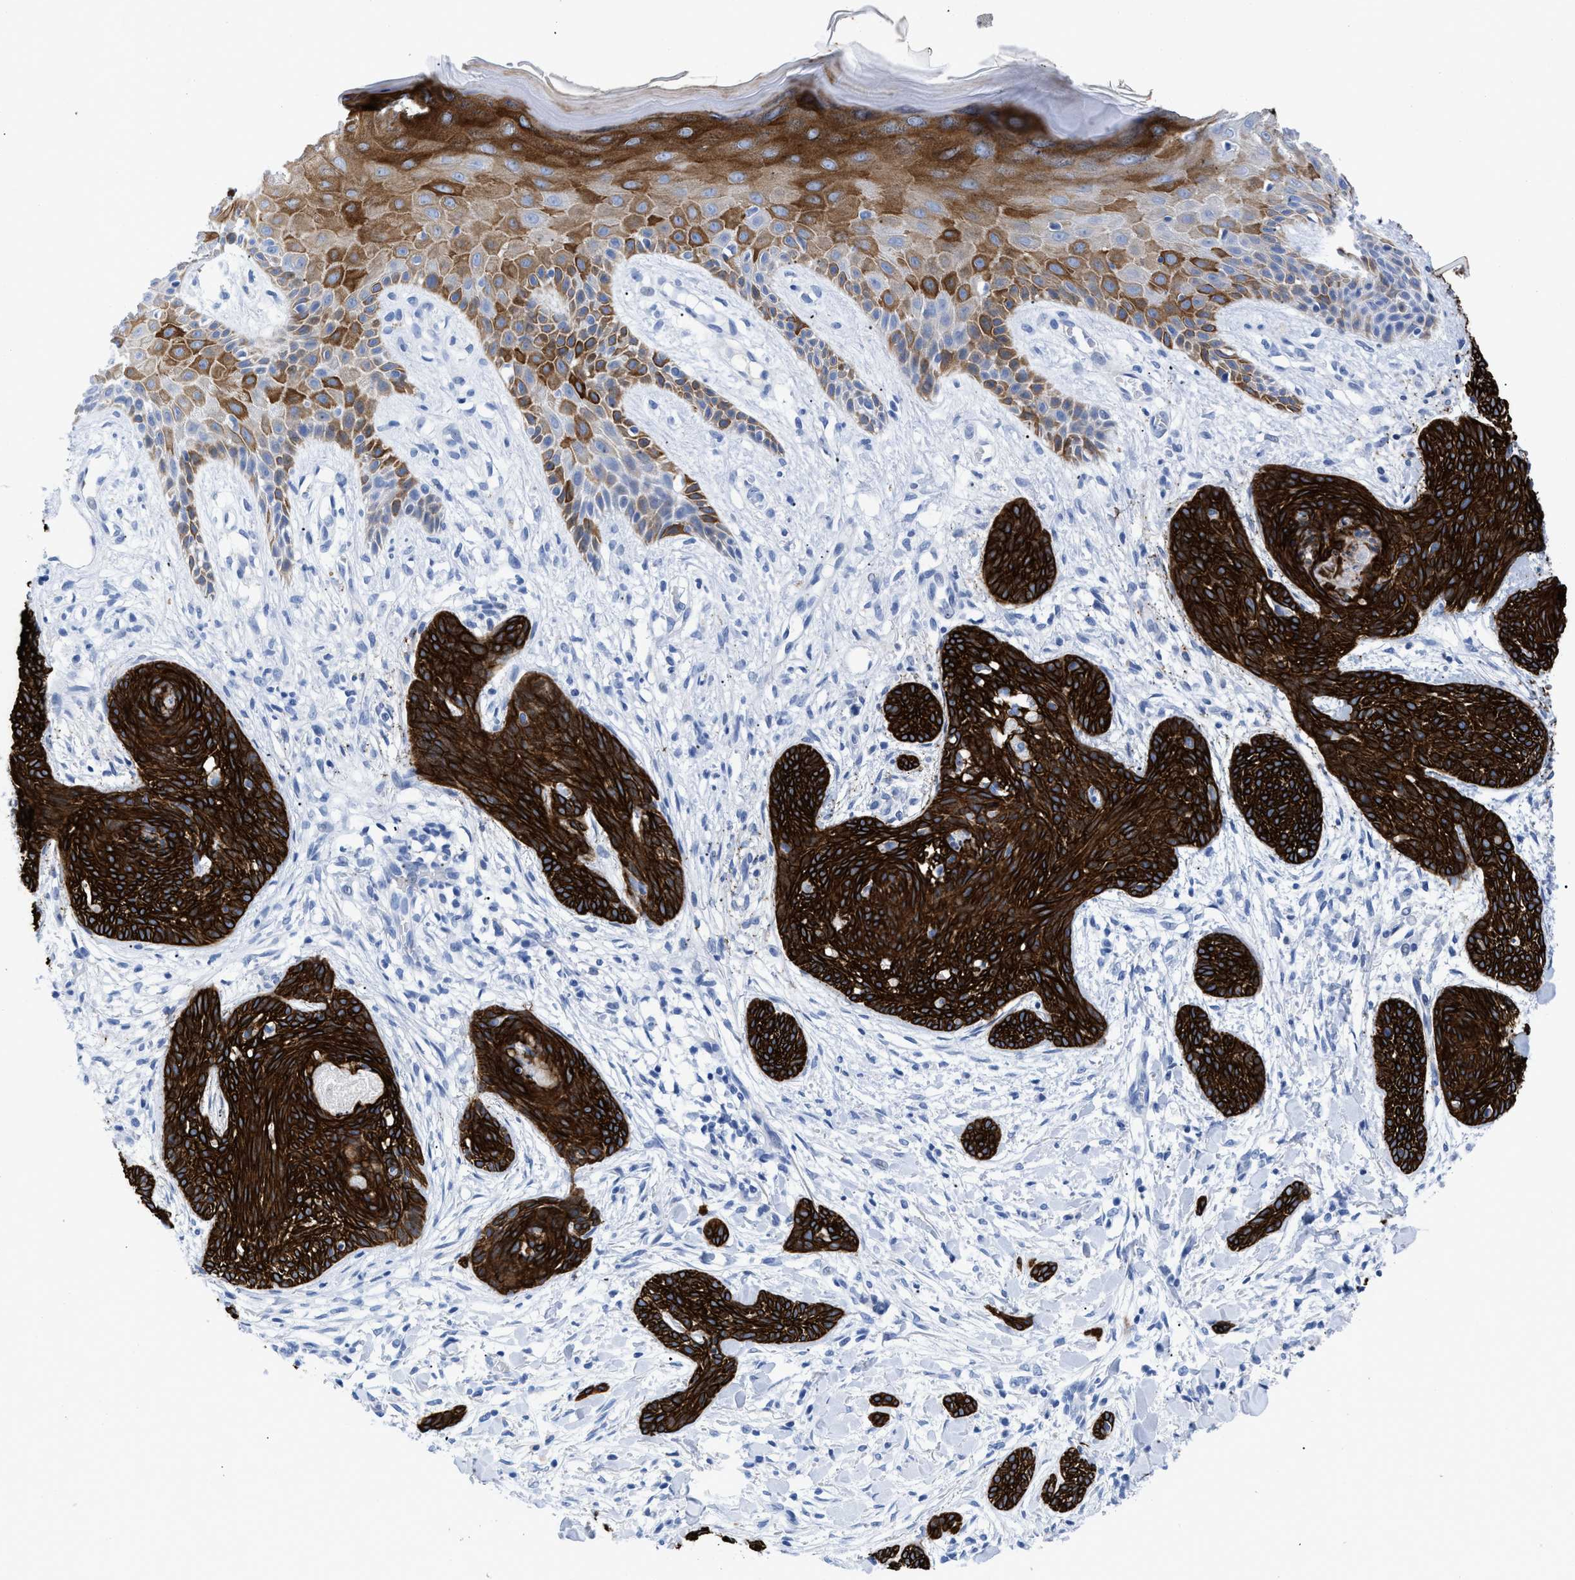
{"staining": {"intensity": "strong", "quantity": ">75%", "location": "cytoplasmic/membranous"}, "tissue": "skin cancer", "cell_type": "Tumor cells", "image_type": "cancer", "snomed": [{"axis": "morphology", "description": "Basal cell carcinoma"}, {"axis": "topography", "description": "Skin"}], "caption": "Brown immunohistochemical staining in human skin cancer reveals strong cytoplasmic/membranous positivity in about >75% of tumor cells. The staining is performed using DAB (3,3'-diaminobenzidine) brown chromogen to label protein expression. The nuclei are counter-stained blue using hematoxylin.", "gene": "DUSP26", "patient": {"sex": "female", "age": 59}}